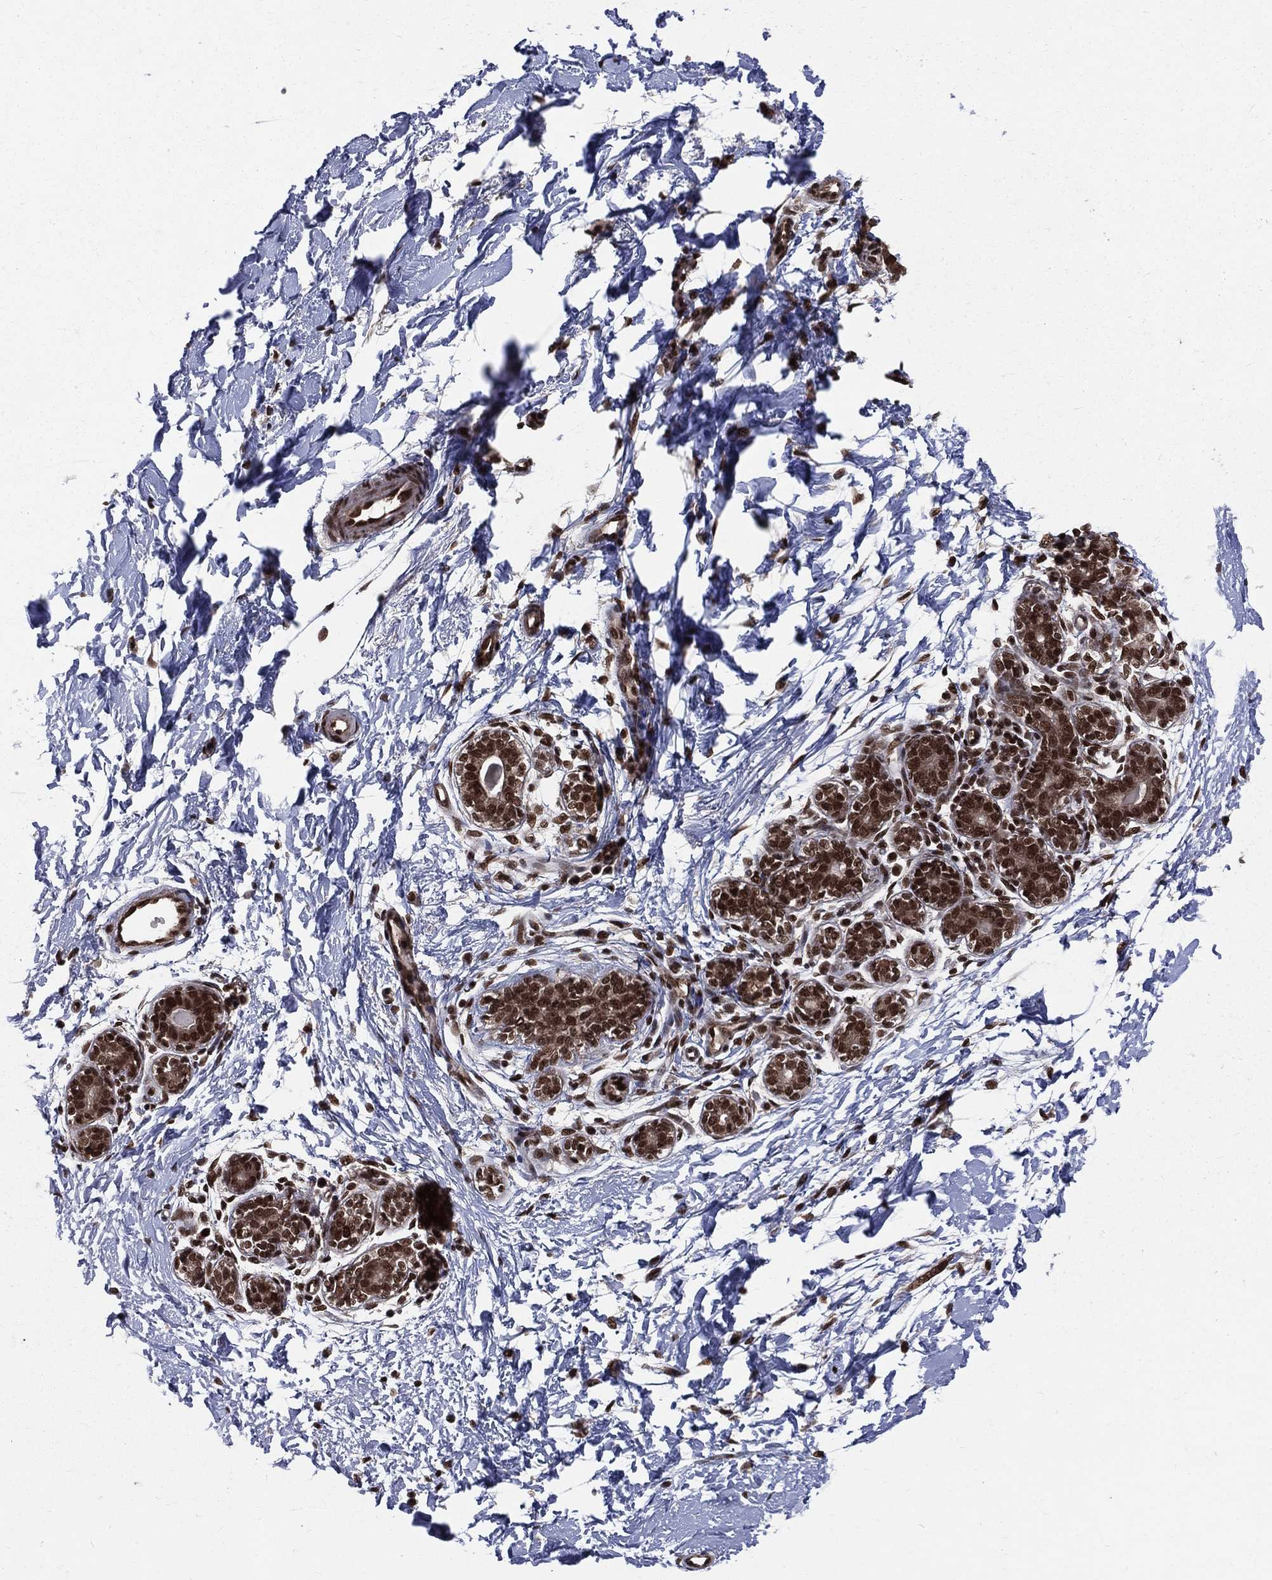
{"staining": {"intensity": "strong", "quantity": ">75%", "location": "nuclear"}, "tissue": "breast", "cell_type": "Glandular cells", "image_type": "normal", "snomed": [{"axis": "morphology", "description": "Normal tissue, NOS"}, {"axis": "topography", "description": "Breast"}], "caption": "The photomicrograph shows a brown stain indicating the presence of a protein in the nuclear of glandular cells in breast. (Brightfield microscopy of DAB IHC at high magnification).", "gene": "SMC3", "patient": {"sex": "female", "age": 37}}